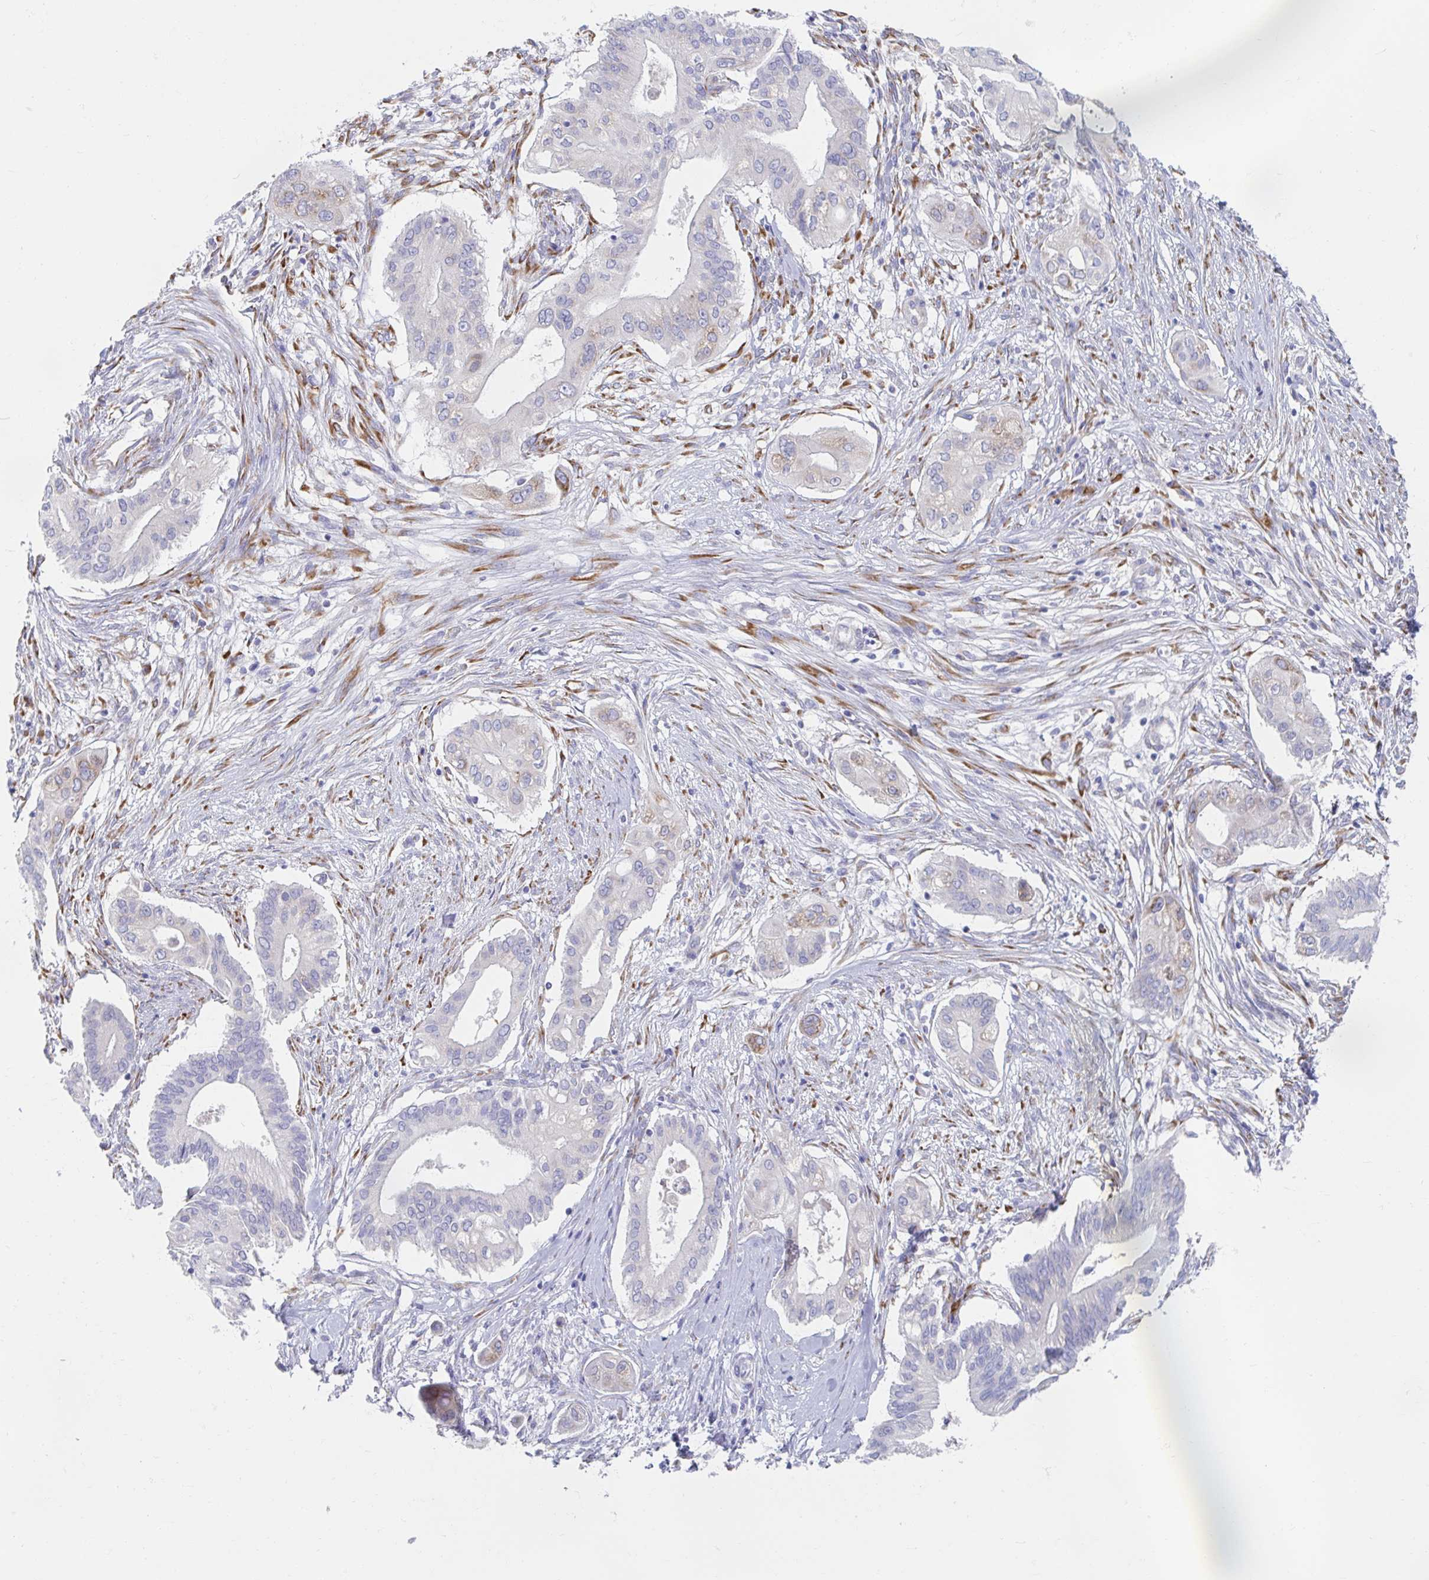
{"staining": {"intensity": "negative", "quantity": "none", "location": "none"}, "tissue": "pancreatic cancer", "cell_type": "Tumor cells", "image_type": "cancer", "snomed": [{"axis": "morphology", "description": "Adenocarcinoma, NOS"}, {"axis": "topography", "description": "Pancreas"}], "caption": "Tumor cells show no significant positivity in pancreatic cancer (adenocarcinoma). (DAB immunohistochemistry (IHC), high magnification).", "gene": "MYLK2", "patient": {"sex": "female", "age": 68}}